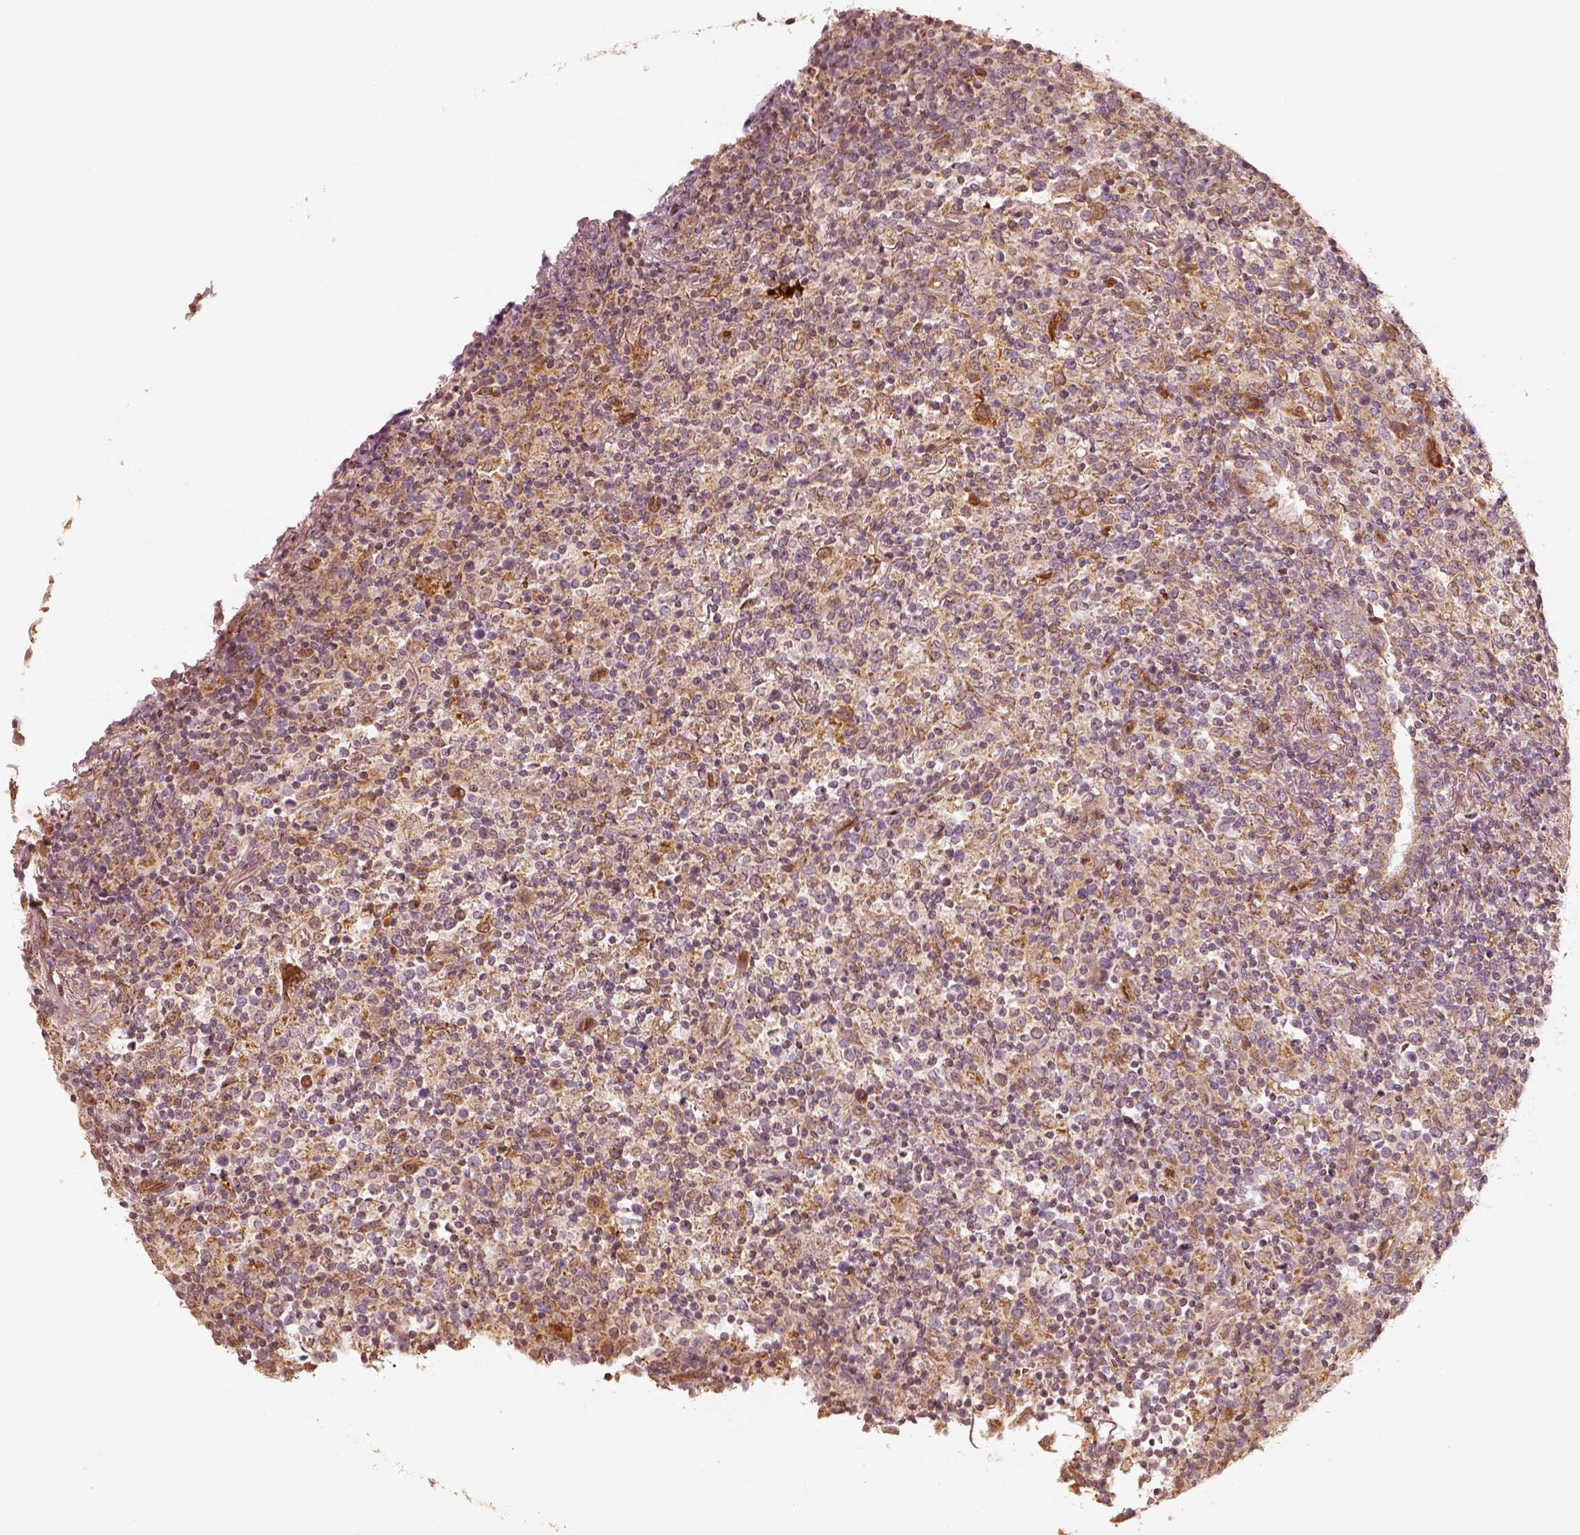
{"staining": {"intensity": "negative", "quantity": "none", "location": "none"}, "tissue": "lymphoma", "cell_type": "Tumor cells", "image_type": "cancer", "snomed": [{"axis": "morphology", "description": "Malignant lymphoma, non-Hodgkin's type, High grade"}, {"axis": "topography", "description": "Lung"}], "caption": "This photomicrograph is of high-grade malignant lymphoma, non-Hodgkin's type stained with immunohistochemistry (IHC) to label a protein in brown with the nuclei are counter-stained blue. There is no staining in tumor cells.", "gene": "FSCN1", "patient": {"sex": "male", "age": 79}}